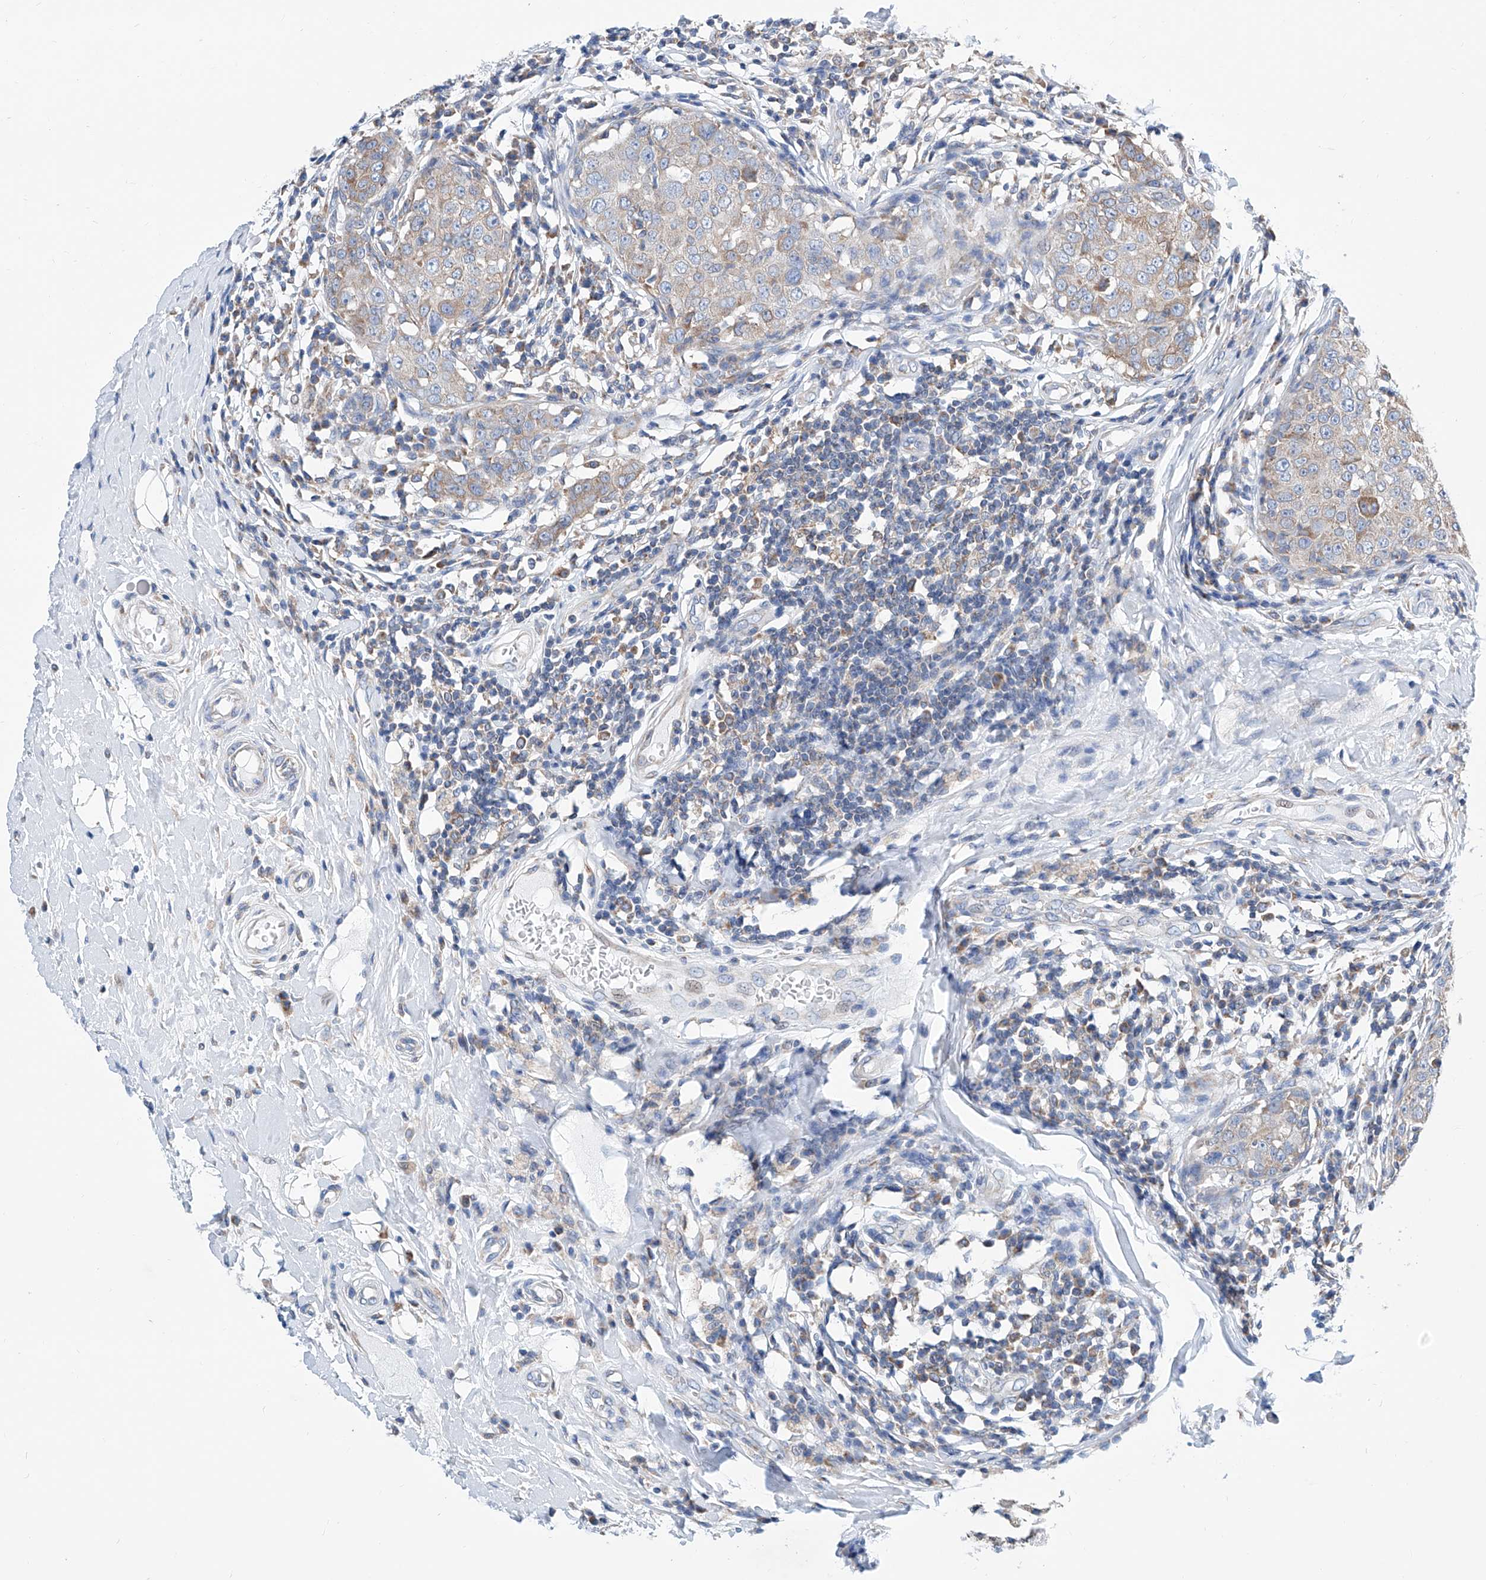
{"staining": {"intensity": "weak", "quantity": "<25%", "location": "cytoplasmic/membranous"}, "tissue": "breast cancer", "cell_type": "Tumor cells", "image_type": "cancer", "snomed": [{"axis": "morphology", "description": "Duct carcinoma"}, {"axis": "topography", "description": "Breast"}], "caption": "Tumor cells show no significant protein expression in invasive ductal carcinoma (breast).", "gene": "MAD2L1", "patient": {"sex": "female", "age": 27}}